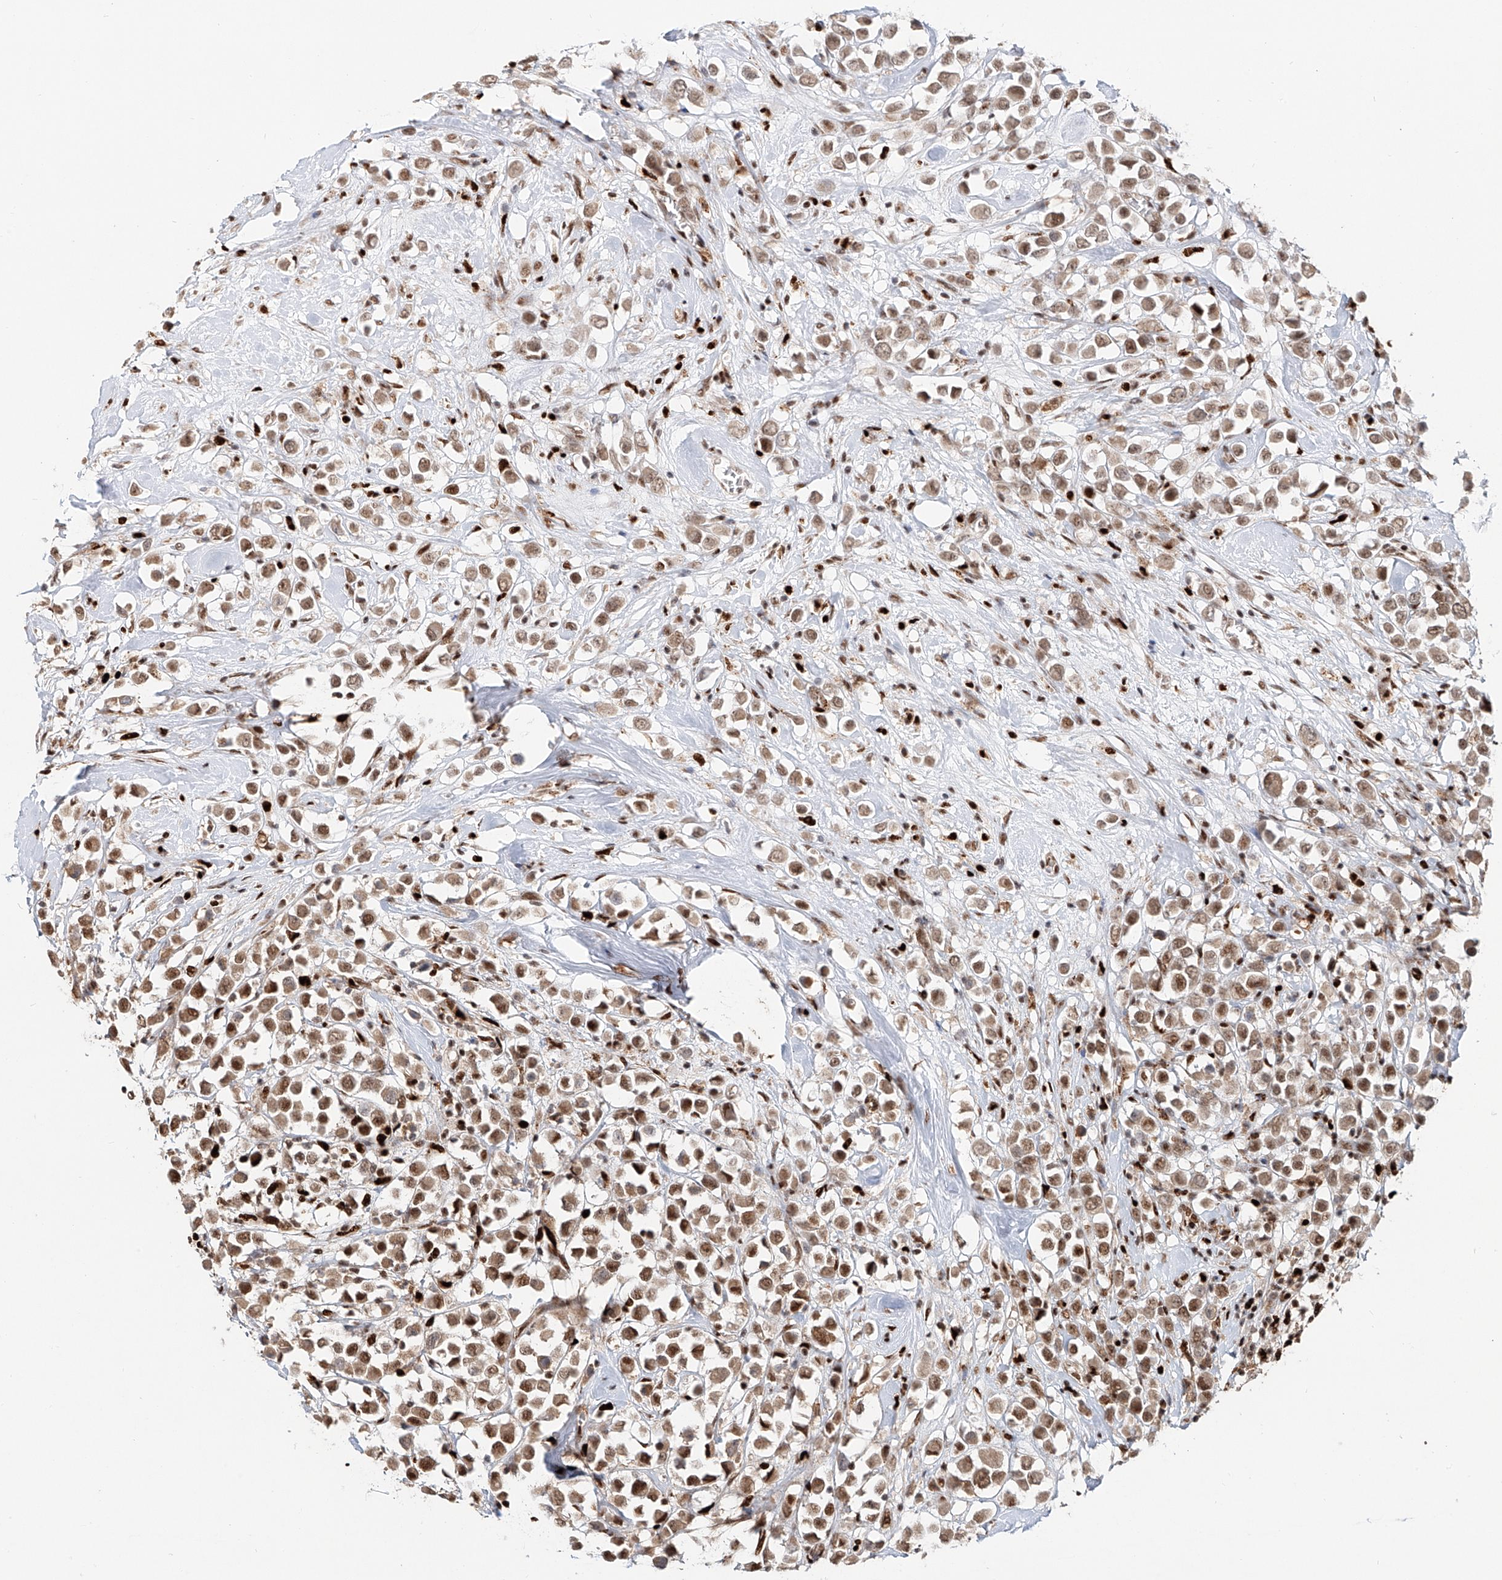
{"staining": {"intensity": "moderate", "quantity": ">75%", "location": "cytoplasmic/membranous,nuclear"}, "tissue": "breast cancer", "cell_type": "Tumor cells", "image_type": "cancer", "snomed": [{"axis": "morphology", "description": "Duct carcinoma"}, {"axis": "topography", "description": "Breast"}], "caption": "Approximately >75% of tumor cells in breast invasive ductal carcinoma exhibit moderate cytoplasmic/membranous and nuclear protein staining as visualized by brown immunohistochemical staining.", "gene": "DZIP1L", "patient": {"sex": "female", "age": 61}}